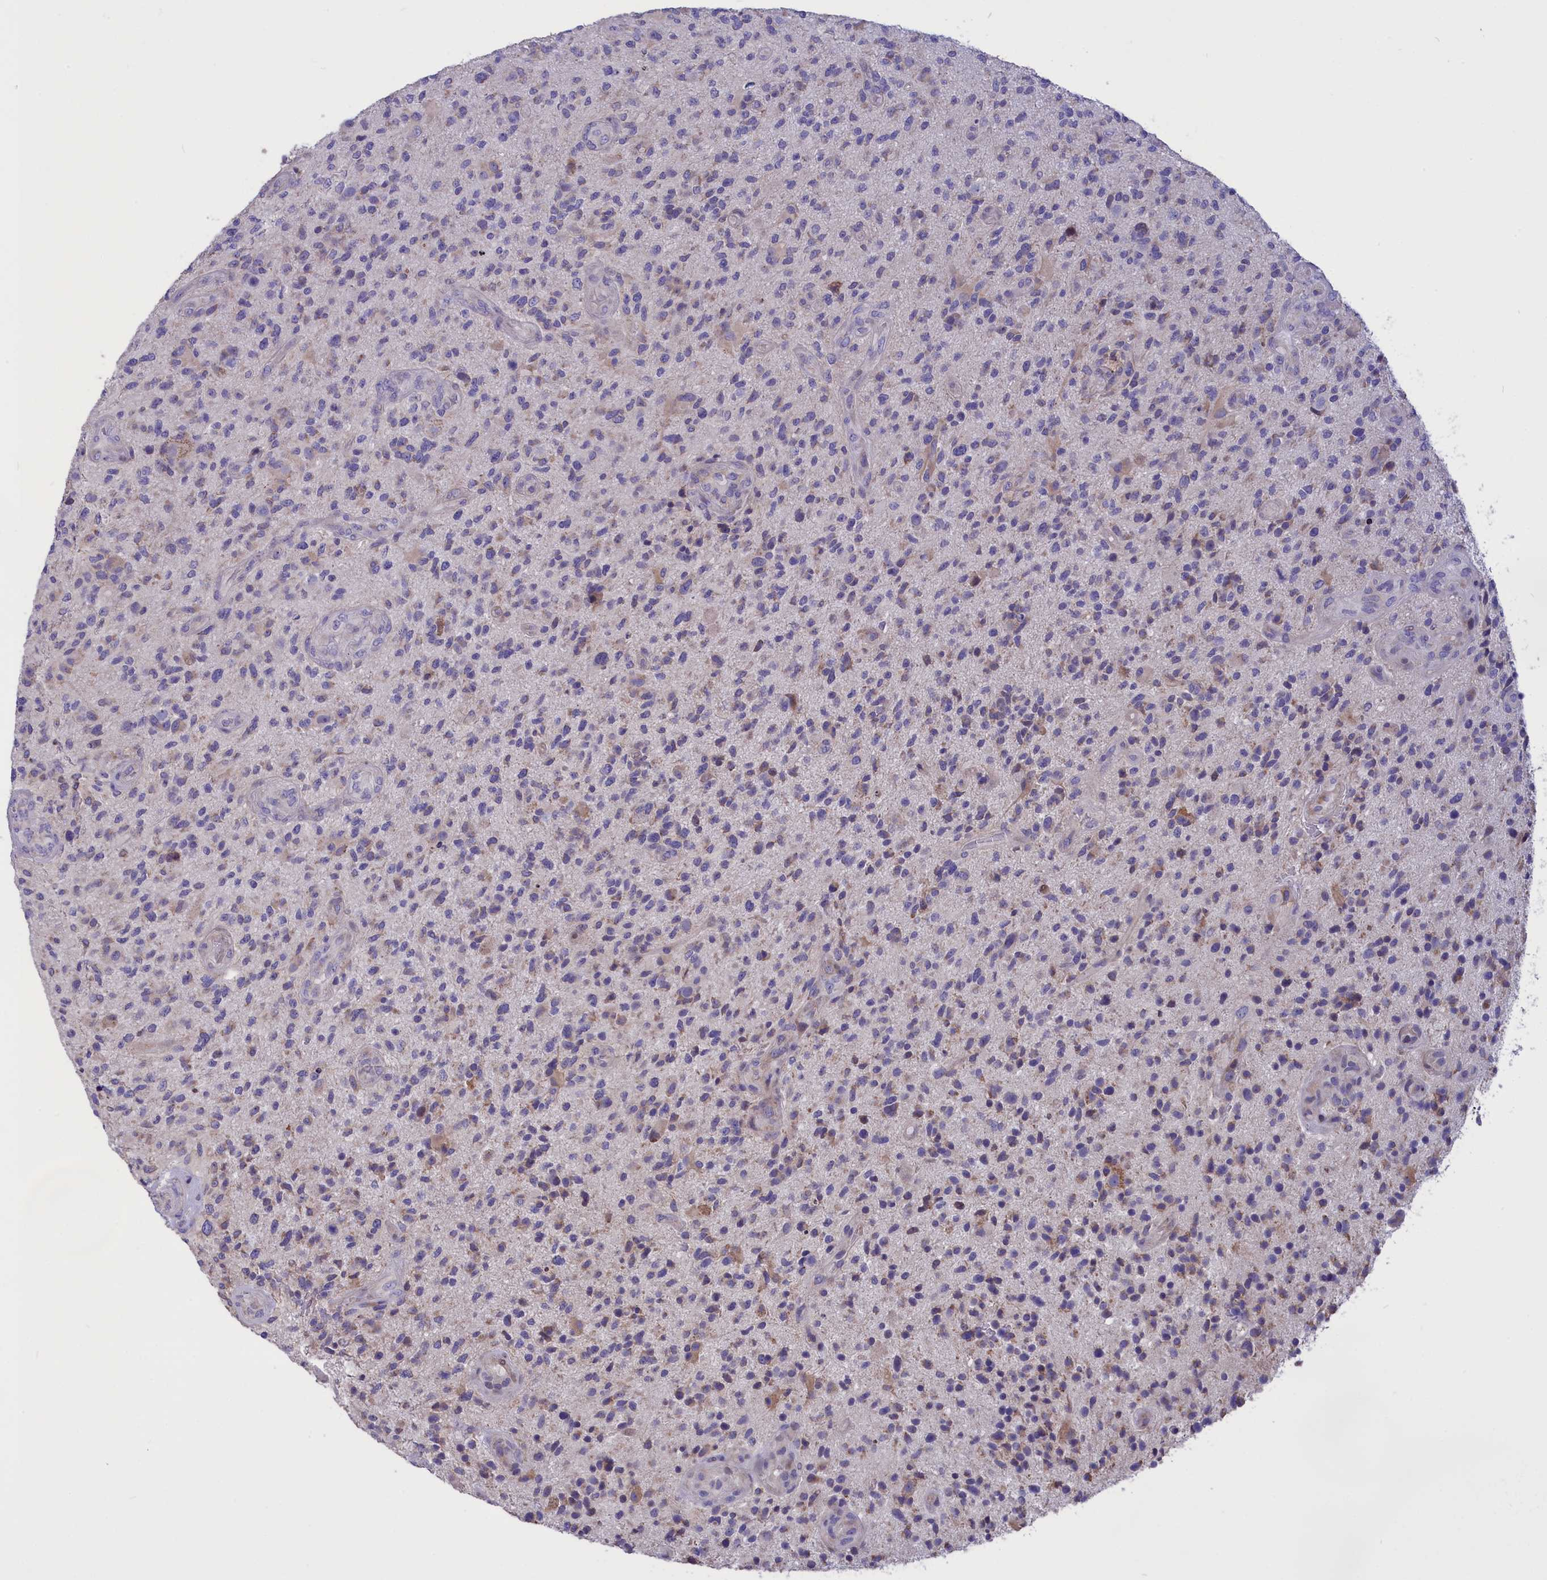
{"staining": {"intensity": "weak", "quantity": "<25%", "location": "cytoplasmic/membranous"}, "tissue": "glioma", "cell_type": "Tumor cells", "image_type": "cancer", "snomed": [{"axis": "morphology", "description": "Glioma, malignant, High grade"}, {"axis": "topography", "description": "Brain"}], "caption": "Immunohistochemistry of glioma displays no staining in tumor cells. The staining is performed using DAB (3,3'-diaminobenzidine) brown chromogen with nuclei counter-stained in using hematoxylin.", "gene": "CYP2U1", "patient": {"sex": "male", "age": 47}}